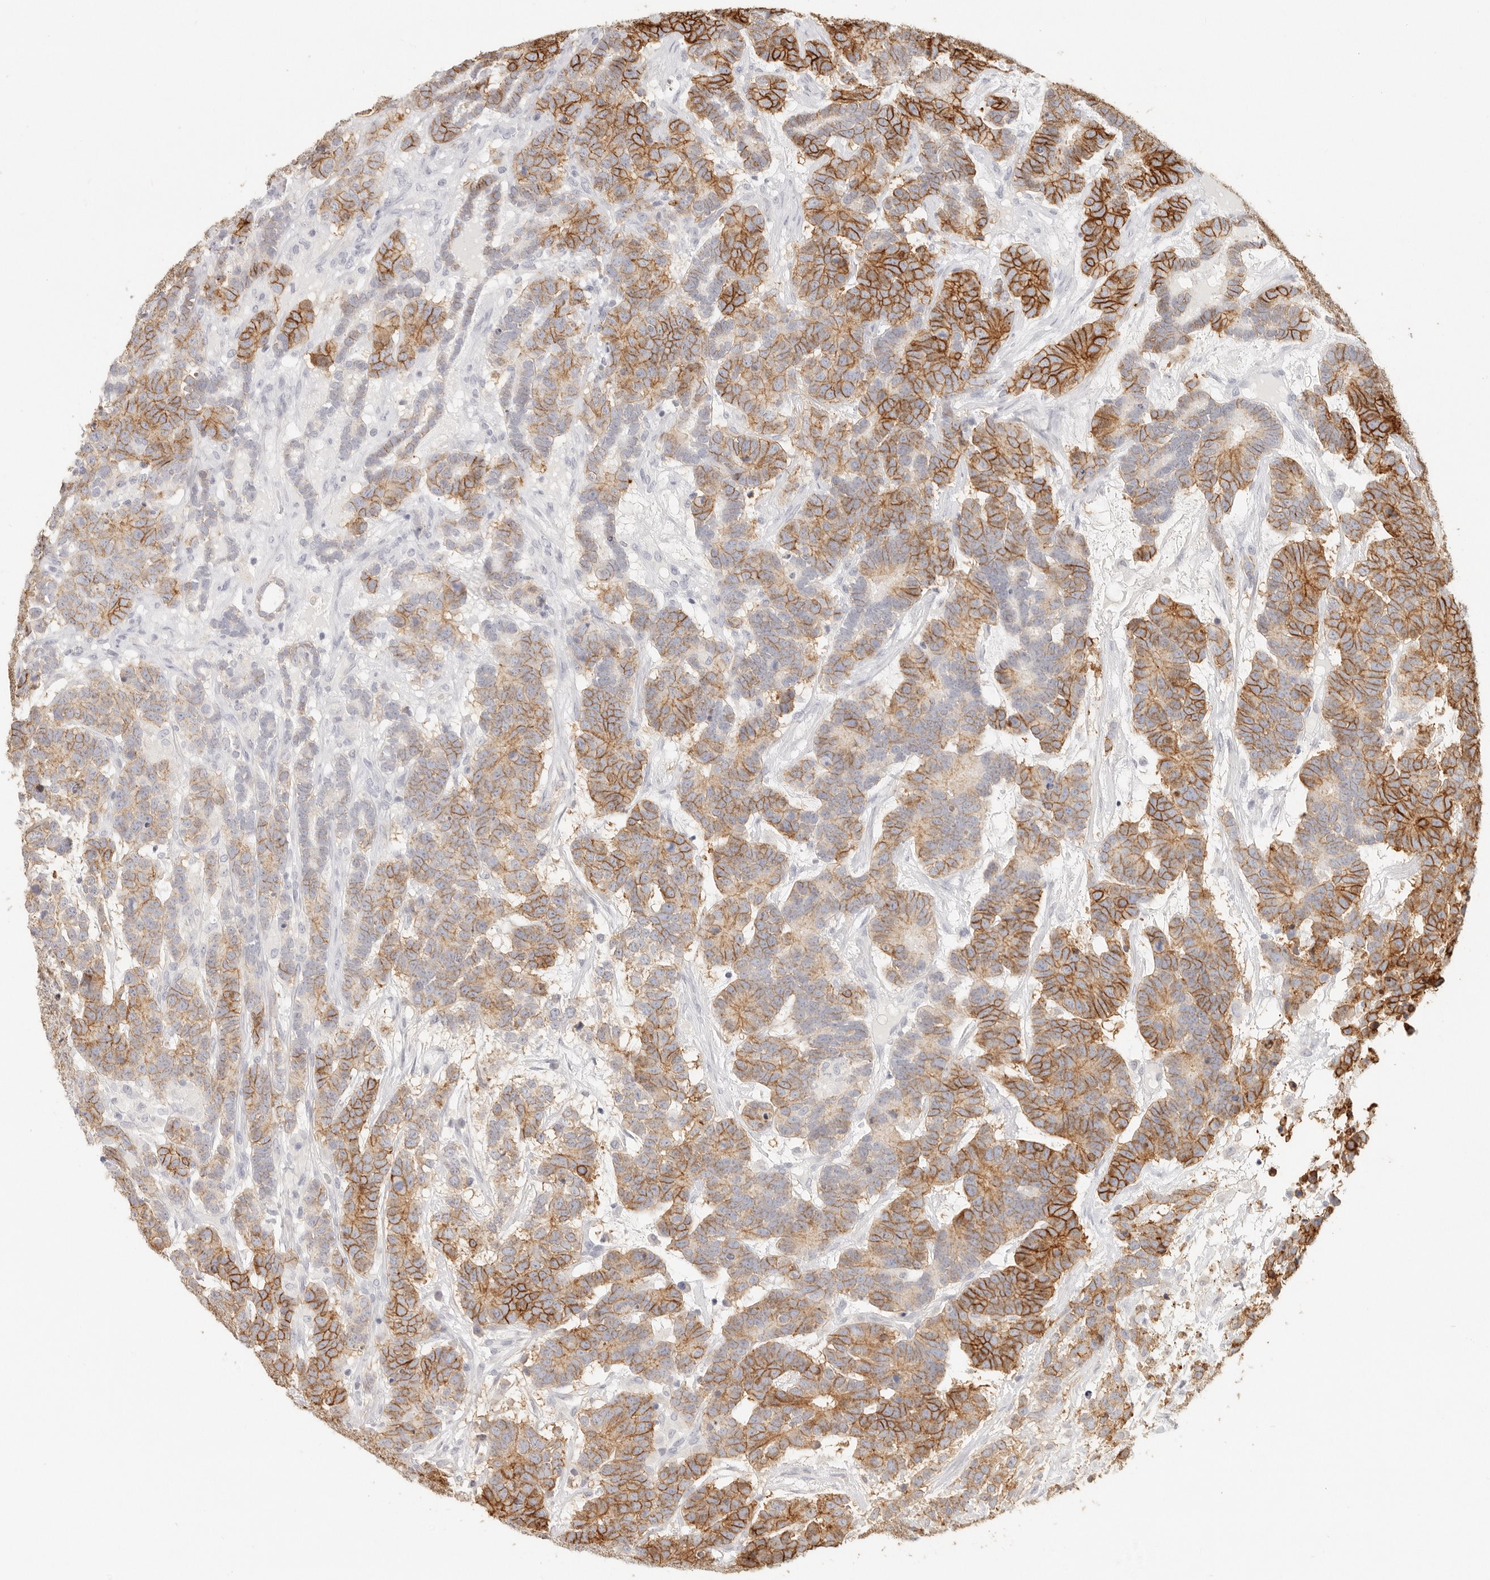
{"staining": {"intensity": "strong", "quantity": ">75%", "location": "cytoplasmic/membranous"}, "tissue": "testis cancer", "cell_type": "Tumor cells", "image_type": "cancer", "snomed": [{"axis": "morphology", "description": "Carcinoma, Embryonal, NOS"}, {"axis": "topography", "description": "Testis"}], "caption": "A brown stain highlights strong cytoplasmic/membranous expression of a protein in embryonal carcinoma (testis) tumor cells.", "gene": "EPCAM", "patient": {"sex": "male", "age": 26}}